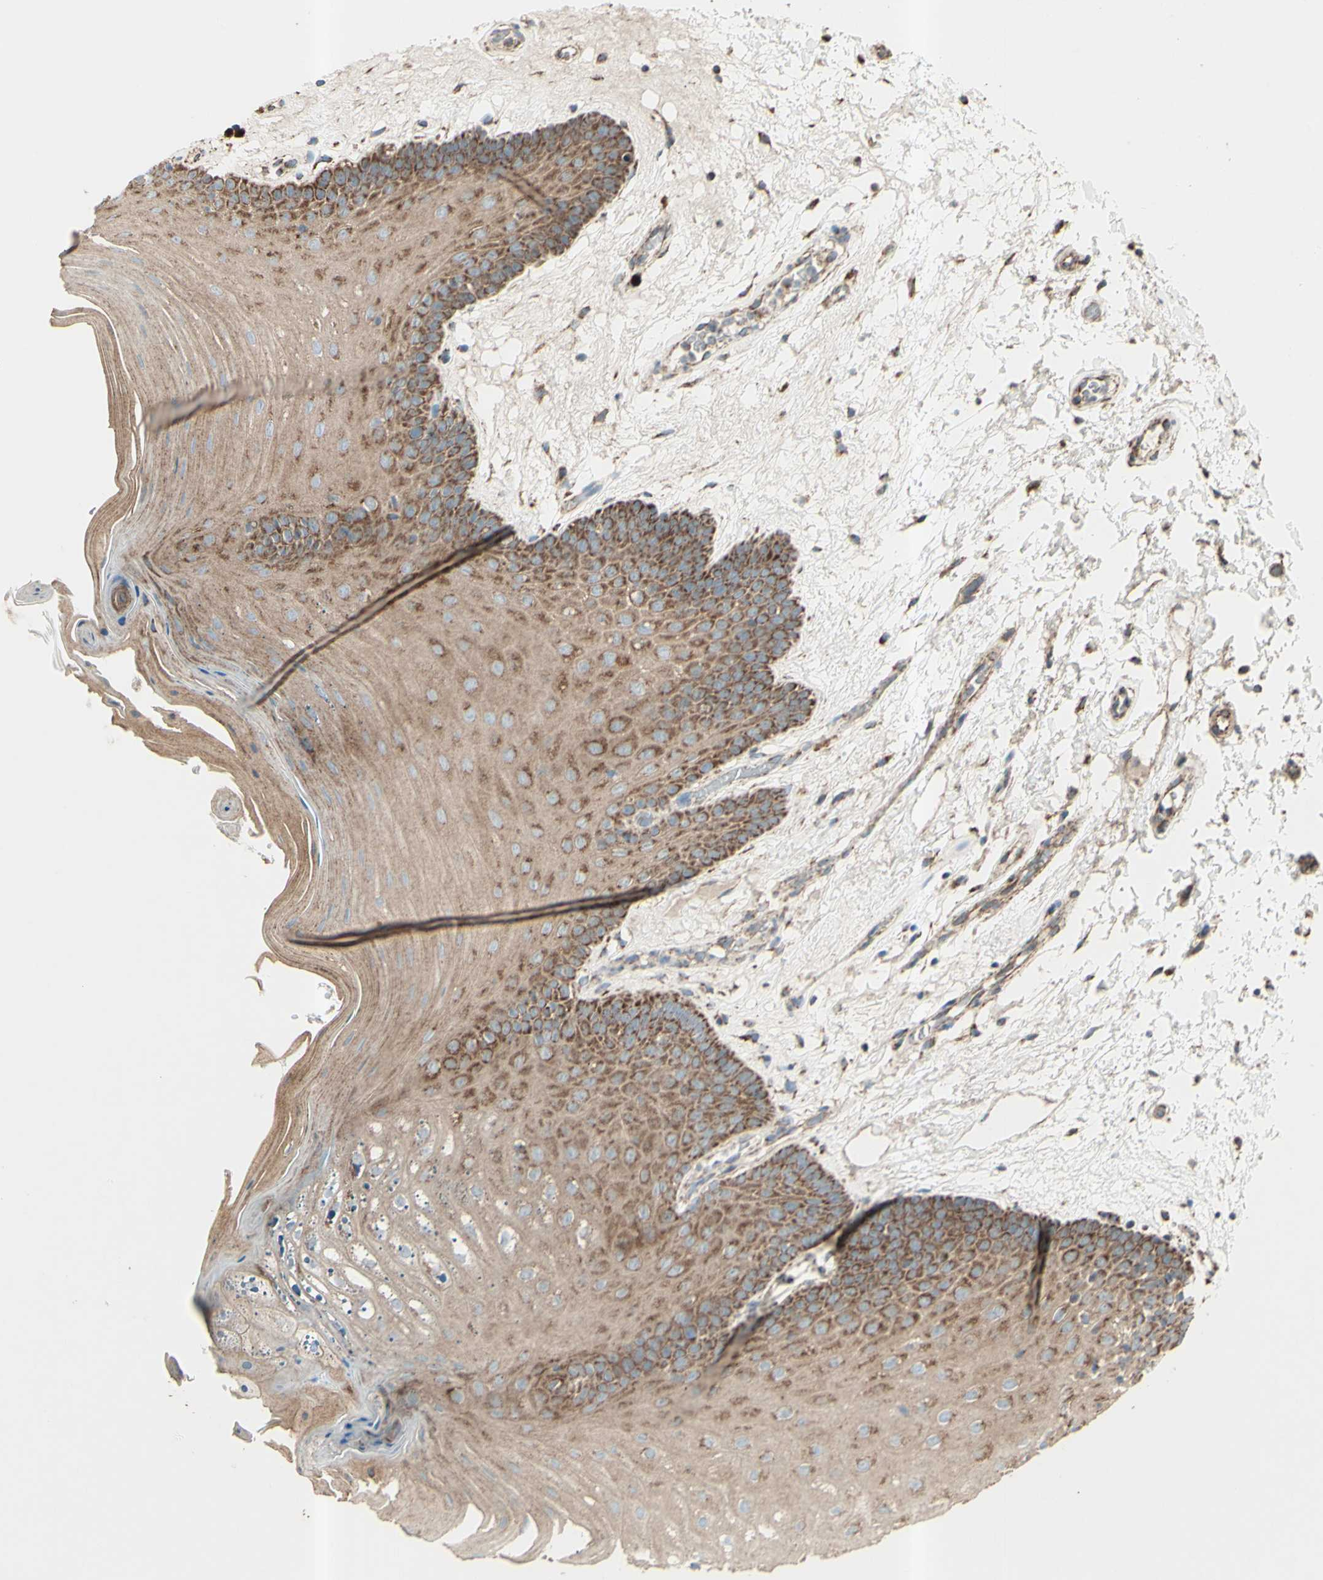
{"staining": {"intensity": "strong", "quantity": ">75%", "location": "cytoplasmic/membranous"}, "tissue": "oral mucosa", "cell_type": "Squamous epithelial cells", "image_type": "normal", "snomed": [{"axis": "morphology", "description": "Normal tissue, NOS"}, {"axis": "morphology", "description": "Squamous cell carcinoma, NOS"}, {"axis": "topography", "description": "Skeletal muscle"}, {"axis": "topography", "description": "Oral tissue"}, {"axis": "topography", "description": "Head-Neck"}], "caption": "Normal oral mucosa was stained to show a protein in brown. There is high levels of strong cytoplasmic/membranous positivity in about >75% of squamous epithelial cells. (brown staining indicates protein expression, while blue staining denotes nuclei).", "gene": "RHOT1", "patient": {"sex": "male", "age": 71}}